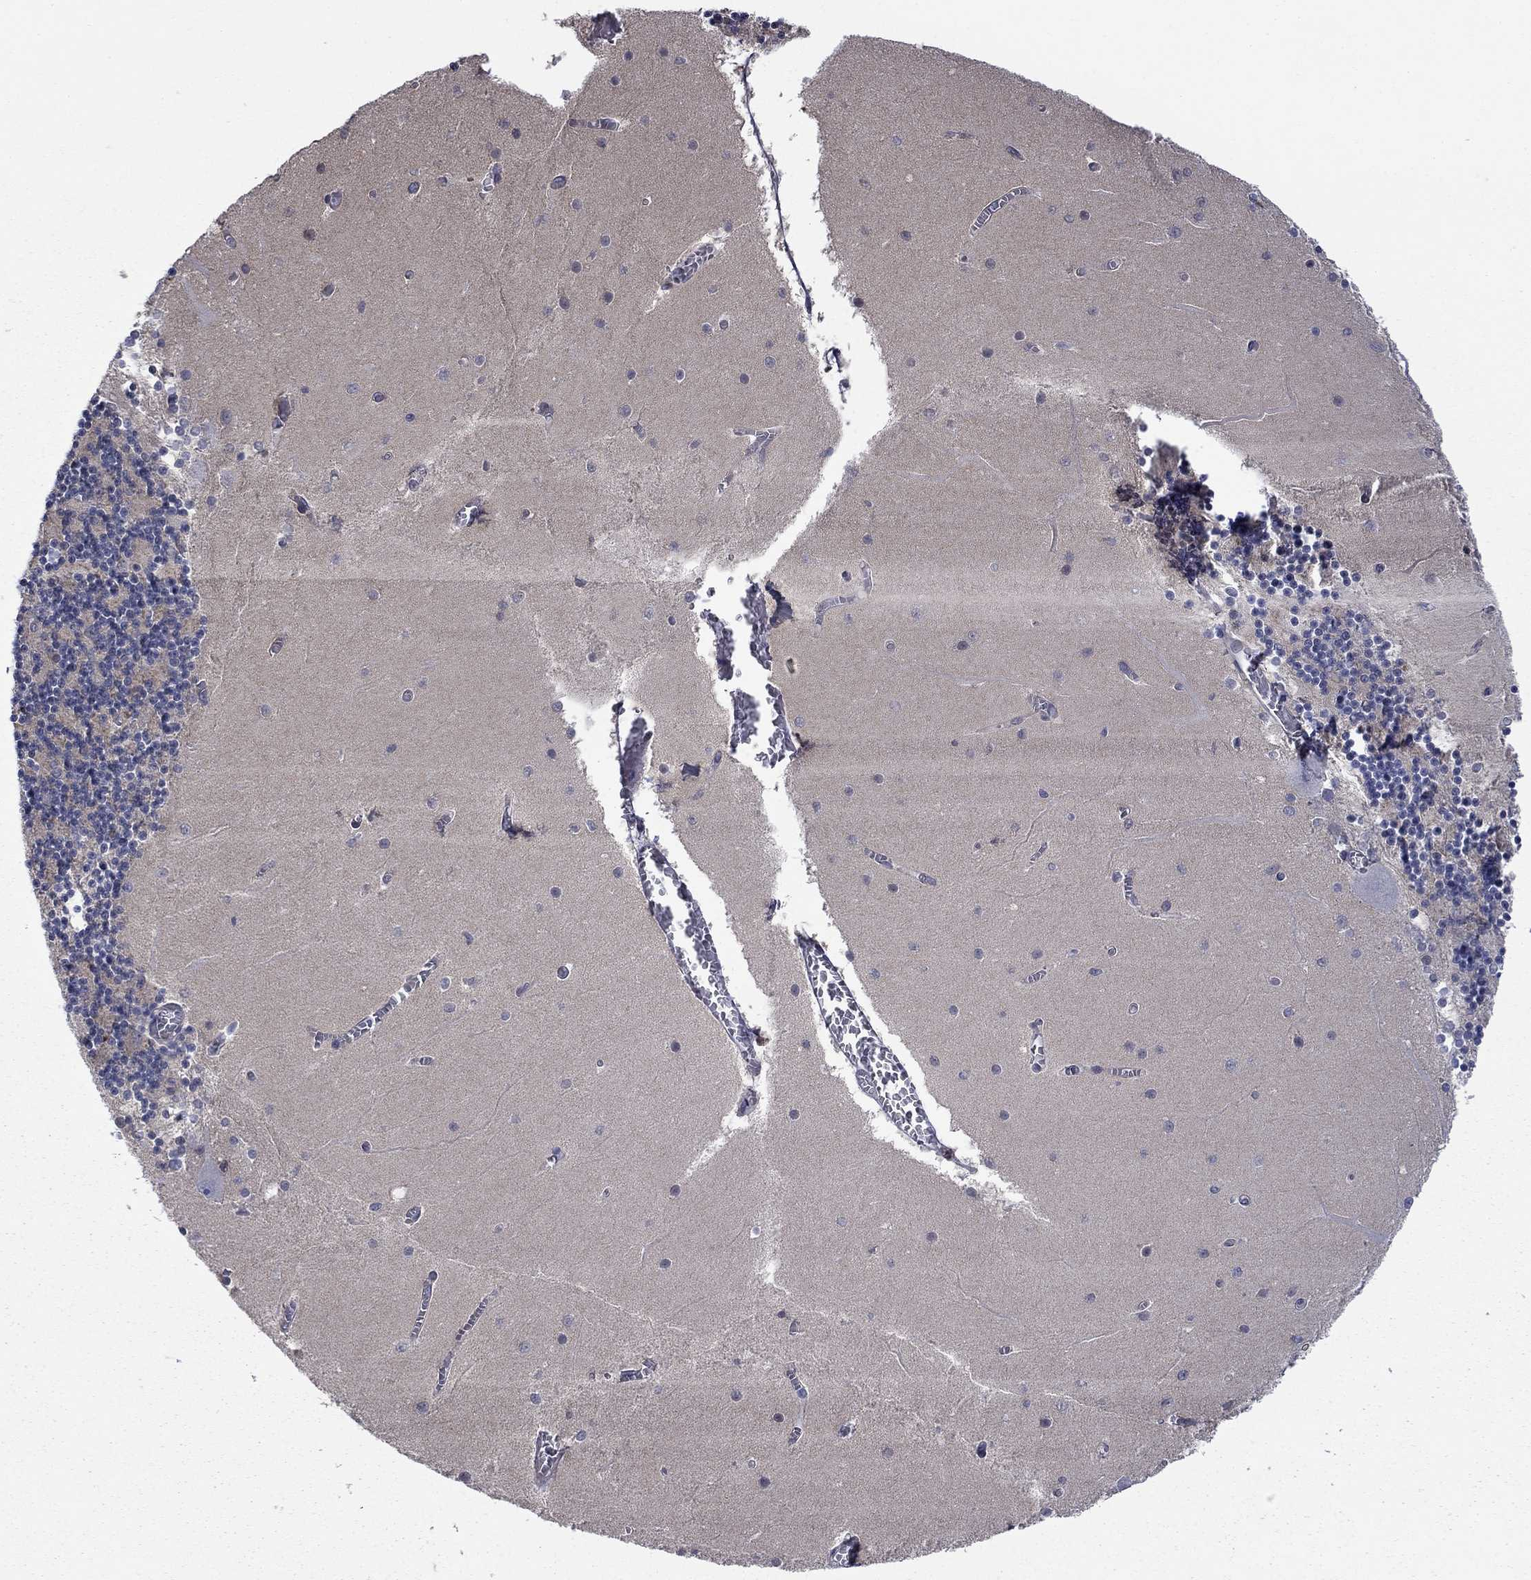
{"staining": {"intensity": "negative", "quantity": "none", "location": "none"}, "tissue": "cerebellum", "cell_type": "Cells in granular layer", "image_type": "normal", "snomed": [{"axis": "morphology", "description": "Normal tissue, NOS"}, {"axis": "topography", "description": "Cerebellum"}], "caption": "There is no significant staining in cells in granular layer of cerebellum. The staining was performed using DAB (3,3'-diaminobenzidine) to visualize the protein expression in brown, while the nuclei were stained in blue with hematoxylin (Magnification: 20x).", "gene": "PDZD2", "patient": {"sex": "female", "age": 28}}